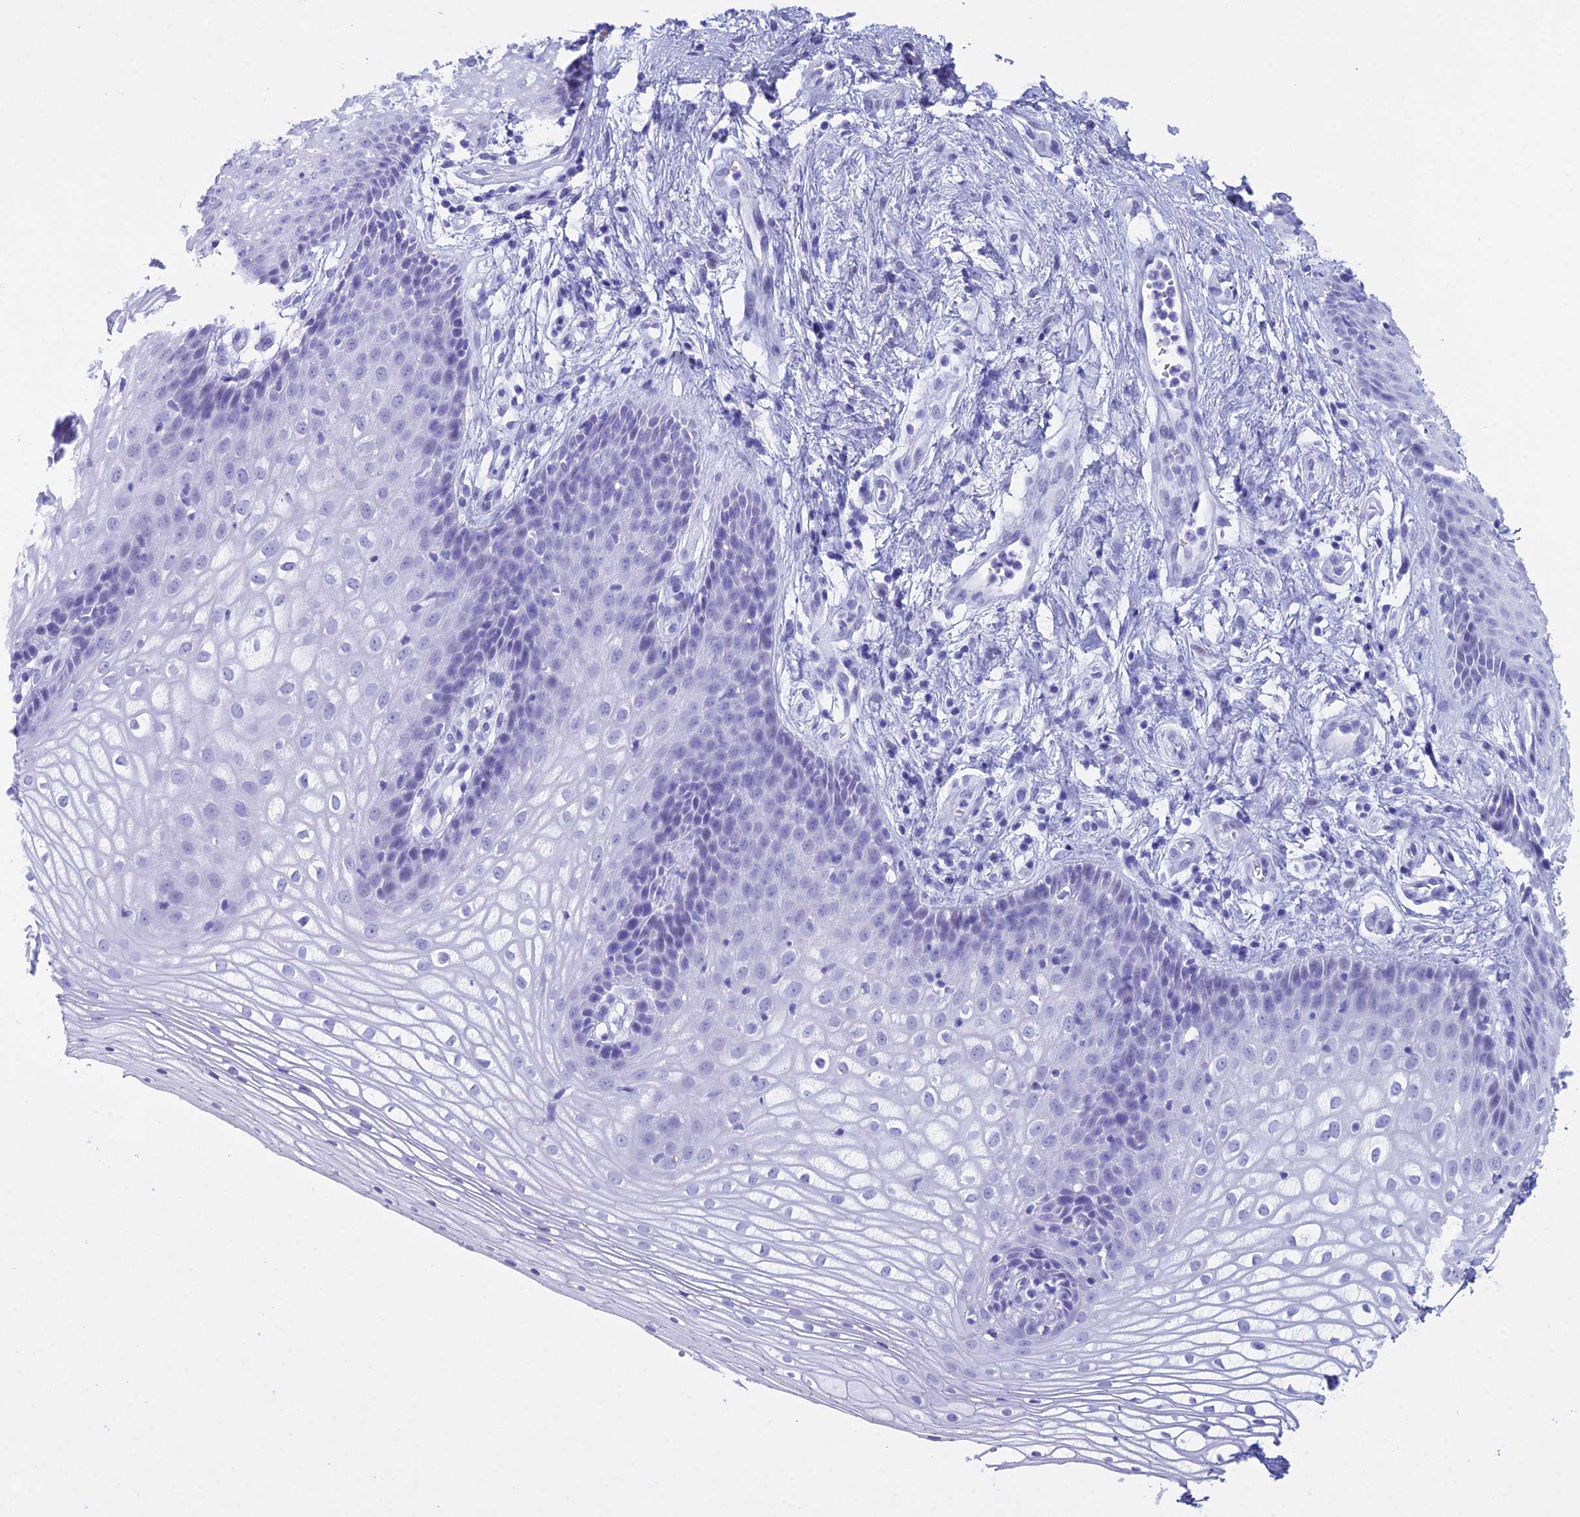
{"staining": {"intensity": "negative", "quantity": "none", "location": "none"}, "tissue": "vagina", "cell_type": "Squamous epithelial cells", "image_type": "normal", "snomed": [{"axis": "morphology", "description": "Normal tissue, NOS"}, {"axis": "topography", "description": "Vagina"}], "caption": "Histopathology image shows no protein staining in squamous epithelial cells of benign vagina.", "gene": "RNPS1", "patient": {"sex": "female", "age": 34}}